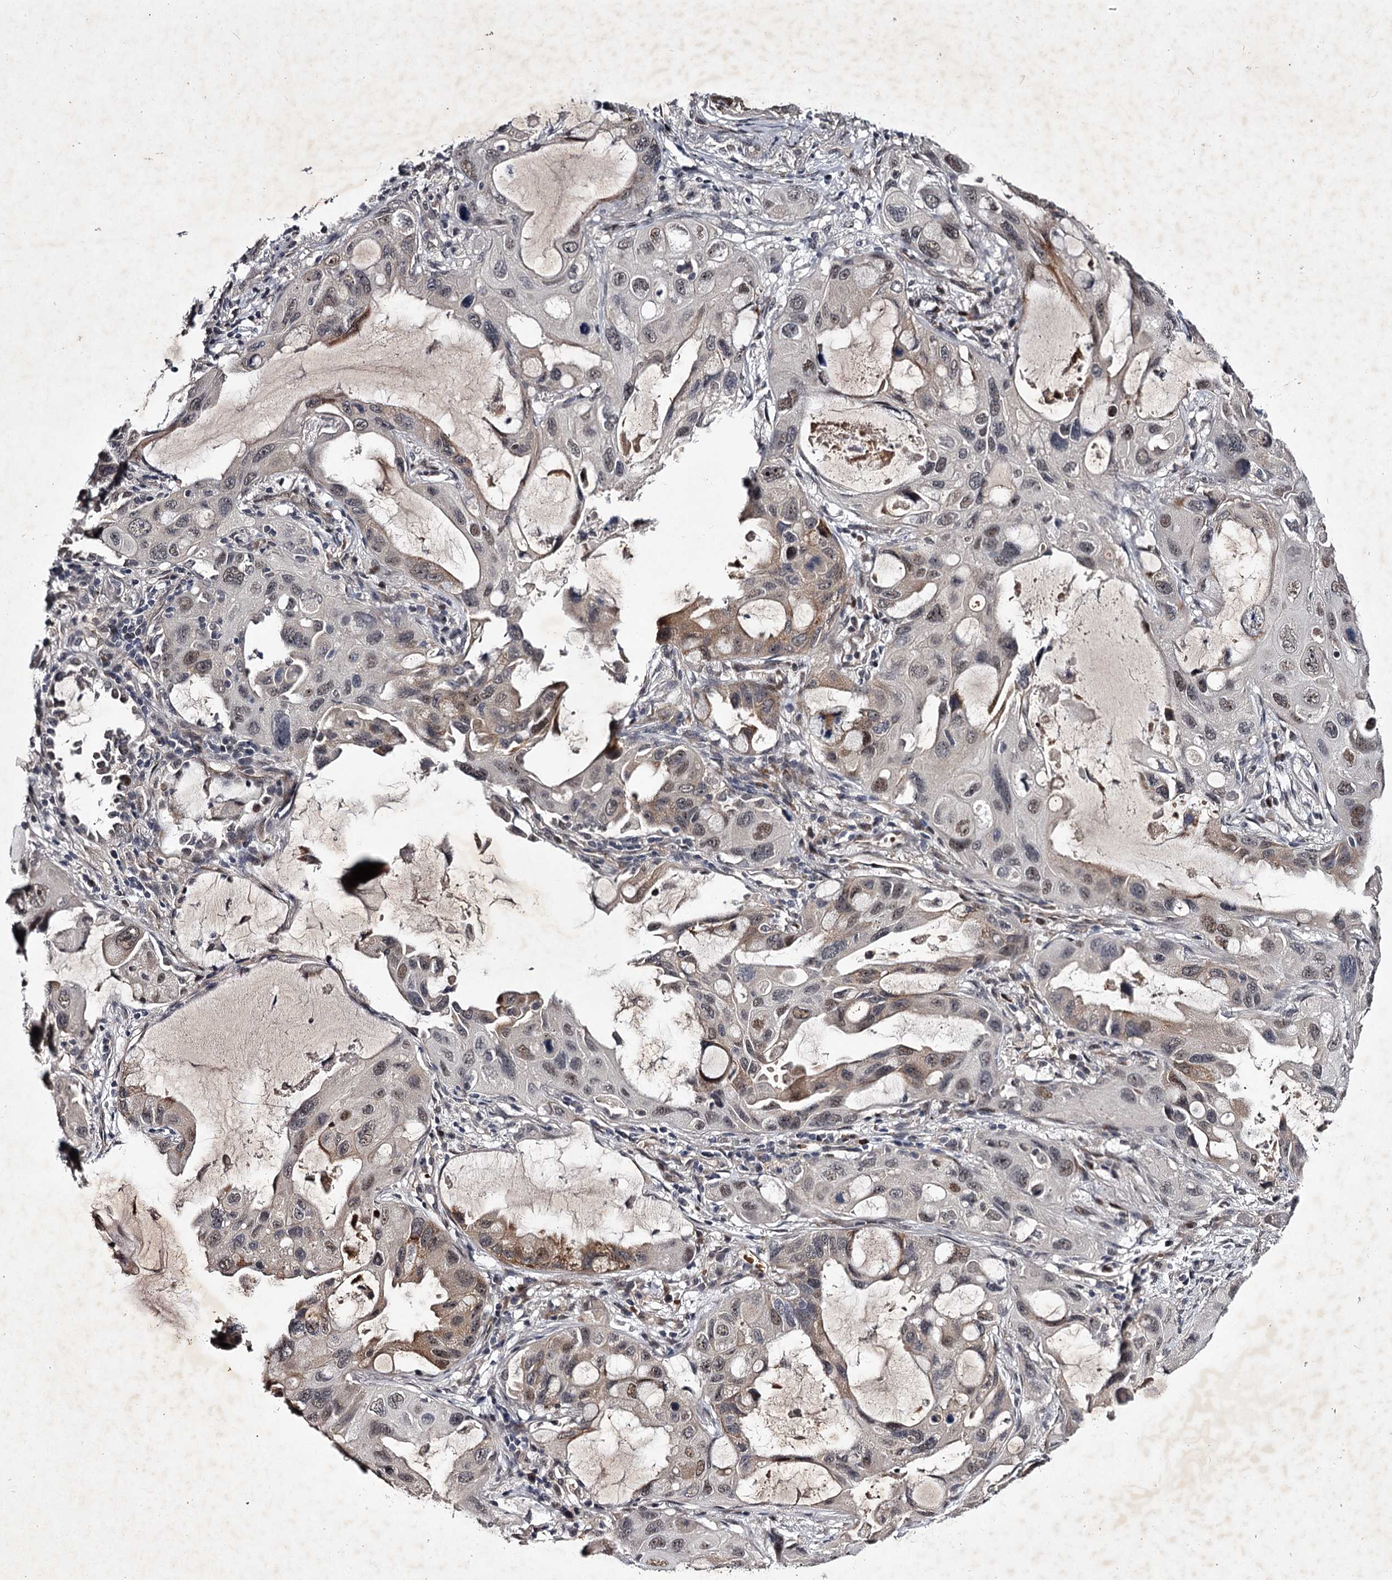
{"staining": {"intensity": "moderate", "quantity": "<25%", "location": "cytoplasmic/membranous,nuclear"}, "tissue": "lung cancer", "cell_type": "Tumor cells", "image_type": "cancer", "snomed": [{"axis": "morphology", "description": "Squamous cell carcinoma, NOS"}, {"axis": "topography", "description": "Lung"}], "caption": "High-magnification brightfield microscopy of lung cancer (squamous cell carcinoma) stained with DAB (brown) and counterstained with hematoxylin (blue). tumor cells exhibit moderate cytoplasmic/membranous and nuclear staining is seen in approximately<25% of cells.", "gene": "RNF44", "patient": {"sex": "female", "age": 73}}